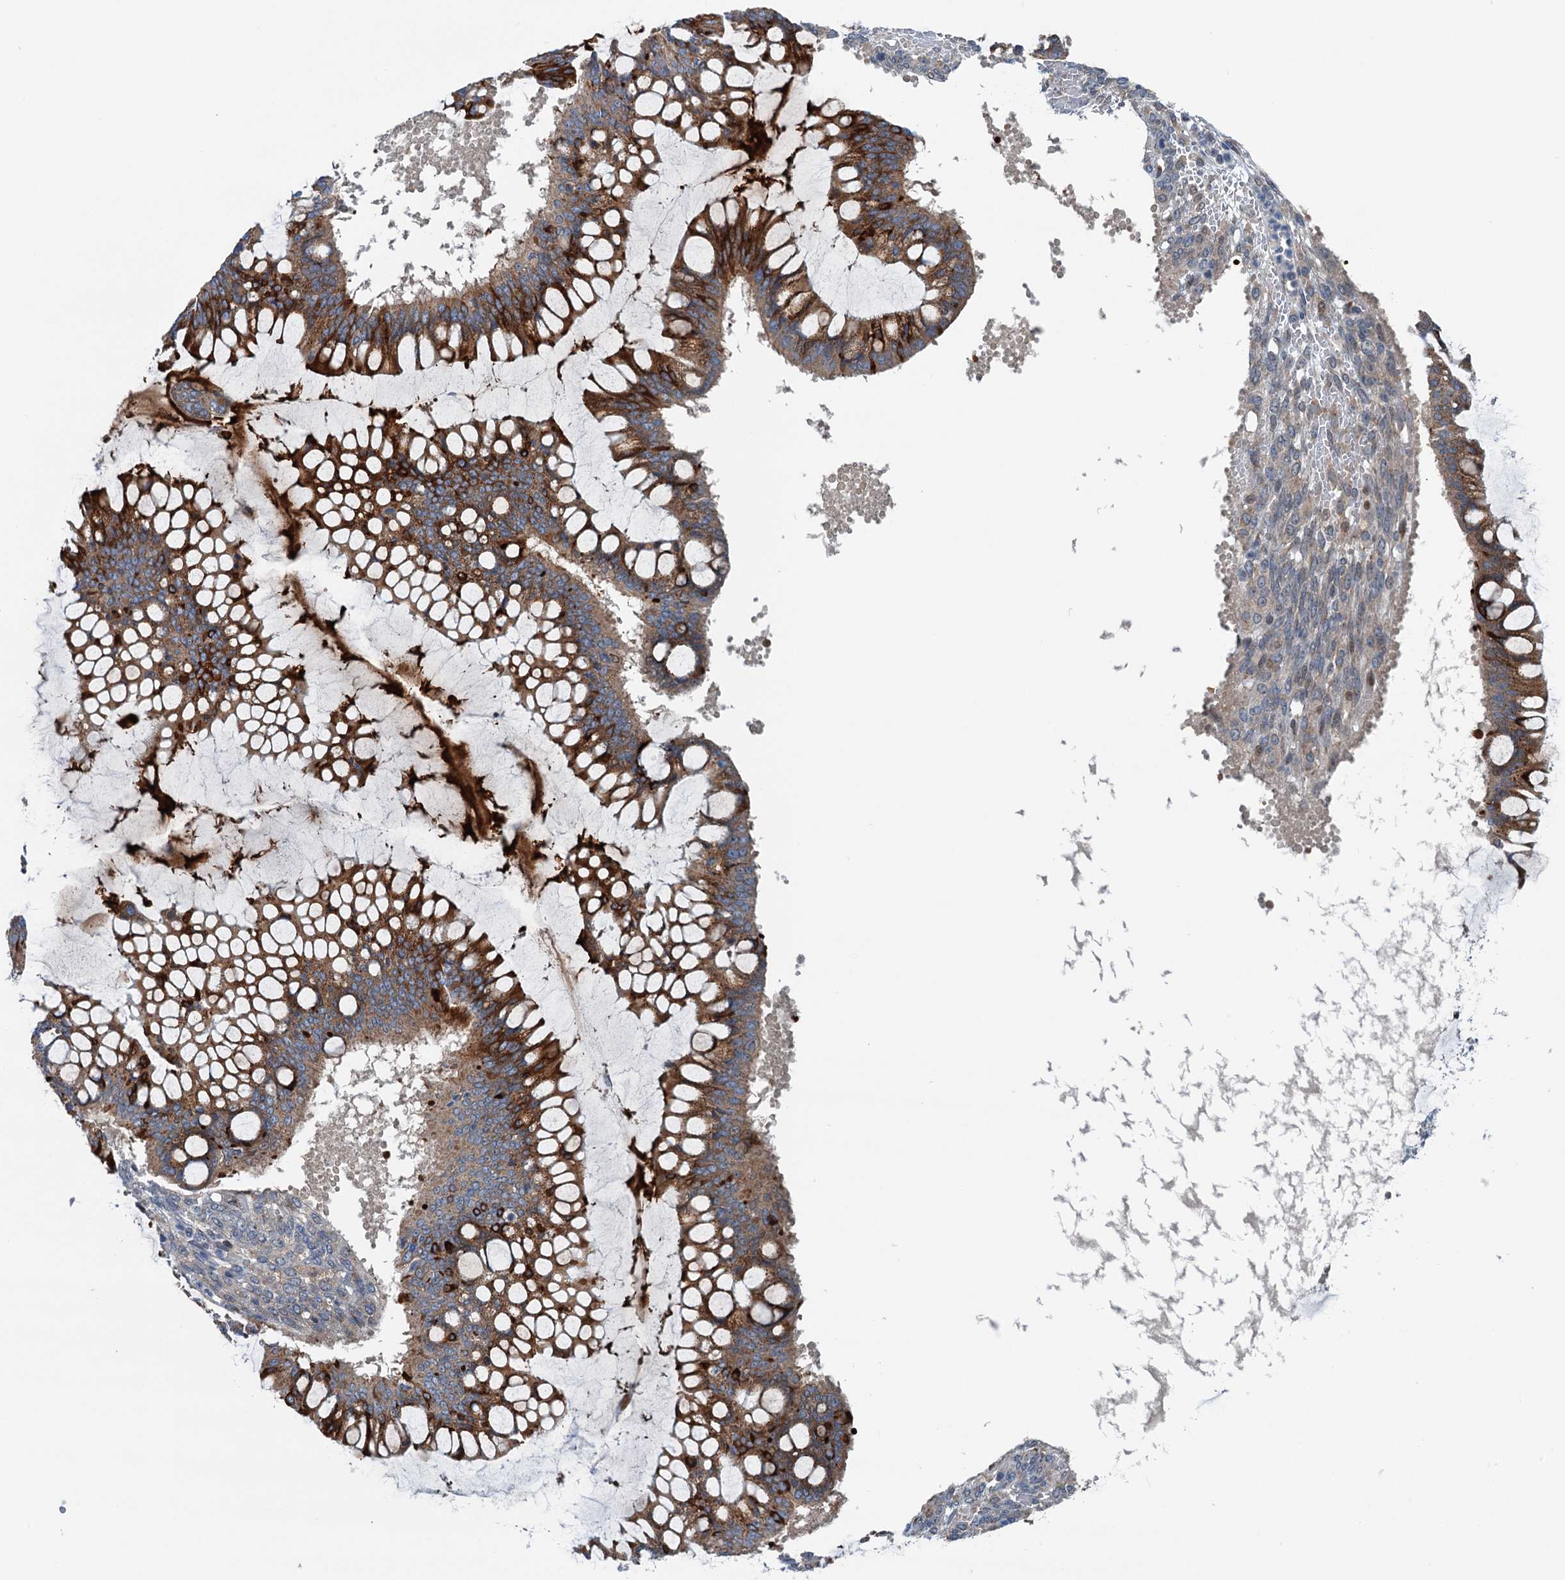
{"staining": {"intensity": "strong", "quantity": ">75%", "location": "cytoplasmic/membranous"}, "tissue": "ovarian cancer", "cell_type": "Tumor cells", "image_type": "cancer", "snomed": [{"axis": "morphology", "description": "Cystadenocarcinoma, mucinous, NOS"}, {"axis": "topography", "description": "Ovary"}], "caption": "IHC image of neoplastic tissue: ovarian cancer stained using immunohistochemistry (IHC) reveals high levels of strong protein expression localized specifically in the cytoplasmic/membranous of tumor cells, appearing as a cytoplasmic/membranous brown color.", "gene": "DYNC2I2", "patient": {"sex": "female", "age": 73}}